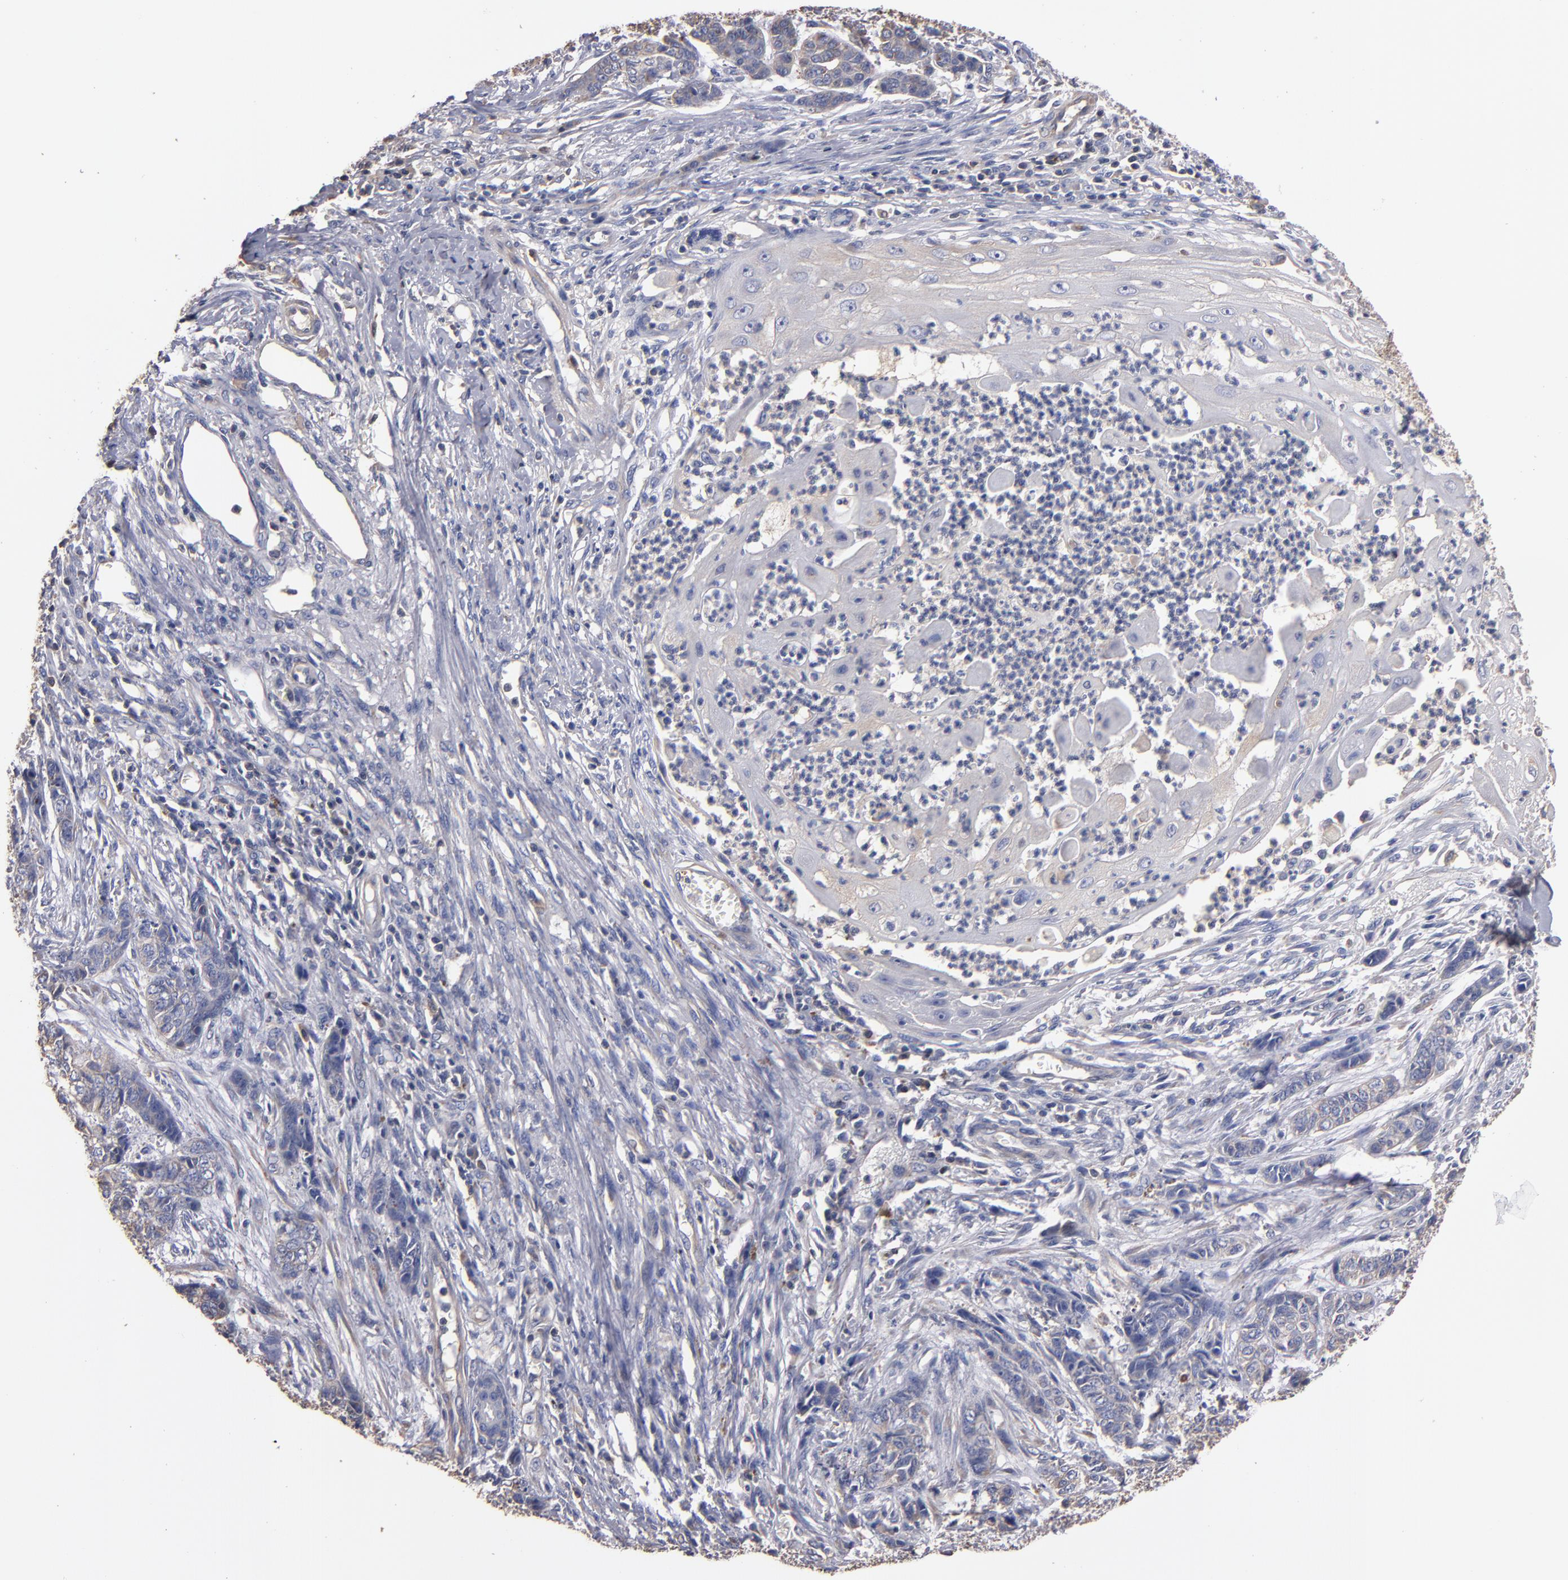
{"staining": {"intensity": "weak", "quantity": "25%-75%", "location": "cytoplasmic/membranous"}, "tissue": "skin cancer", "cell_type": "Tumor cells", "image_type": "cancer", "snomed": [{"axis": "morphology", "description": "Basal cell carcinoma"}, {"axis": "topography", "description": "Skin"}], "caption": "Approximately 25%-75% of tumor cells in human skin cancer exhibit weak cytoplasmic/membranous protein expression as visualized by brown immunohistochemical staining.", "gene": "ESYT2", "patient": {"sex": "female", "age": 64}}